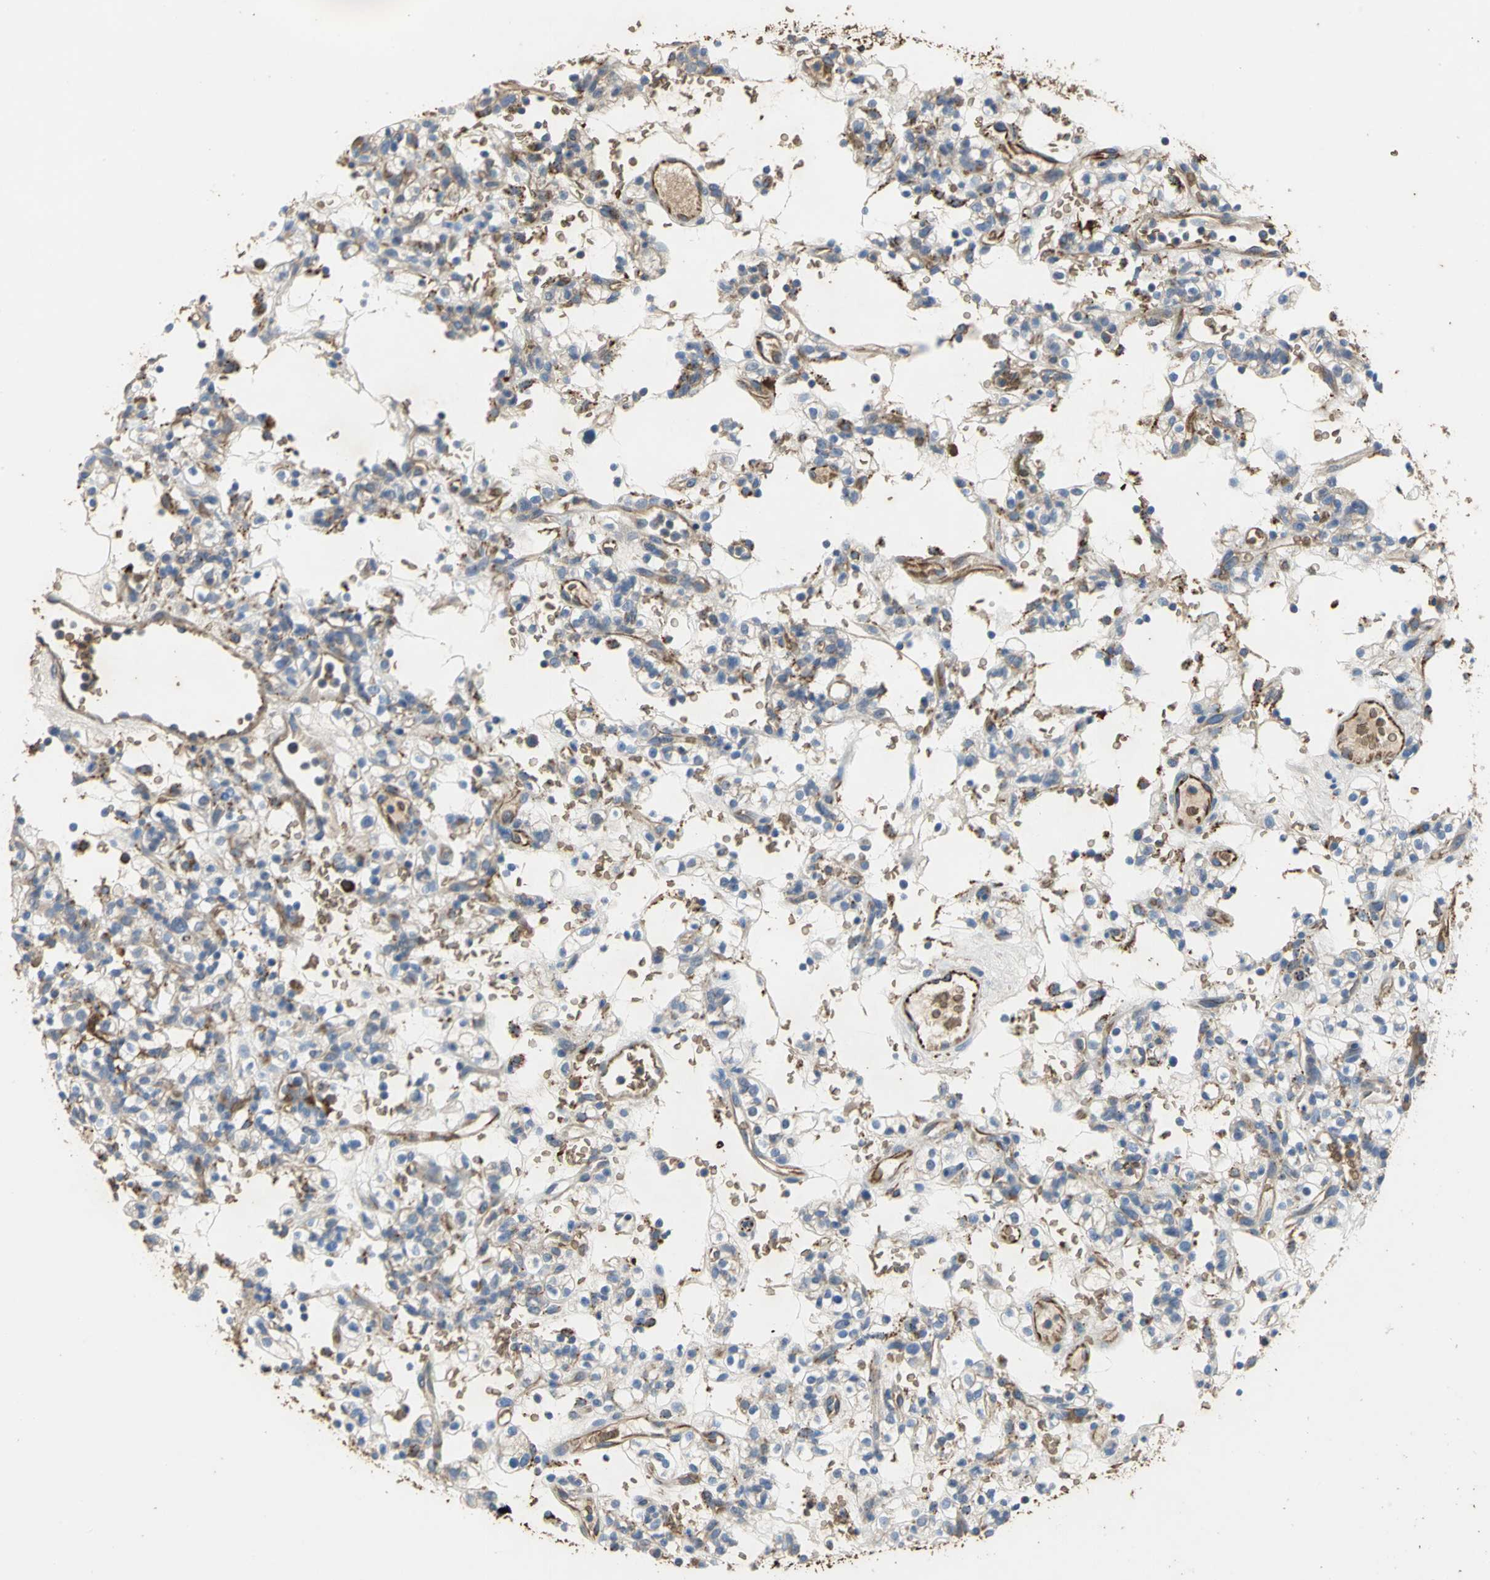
{"staining": {"intensity": "moderate", "quantity": "25%-75%", "location": "cytoplasmic/membranous"}, "tissue": "renal cancer", "cell_type": "Tumor cells", "image_type": "cancer", "snomed": [{"axis": "morphology", "description": "Normal tissue, NOS"}, {"axis": "morphology", "description": "Adenocarcinoma, NOS"}, {"axis": "topography", "description": "Kidney"}], "caption": "Immunohistochemistry (IHC) micrograph of neoplastic tissue: renal cancer stained using immunohistochemistry shows medium levels of moderate protein expression localized specifically in the cytoplasmic/membranous of tumor cells, appearing as a cytoplasmic/membranous brown color.", "gene": "TREM1", "patient": {"sex": "female", "age": 72}}